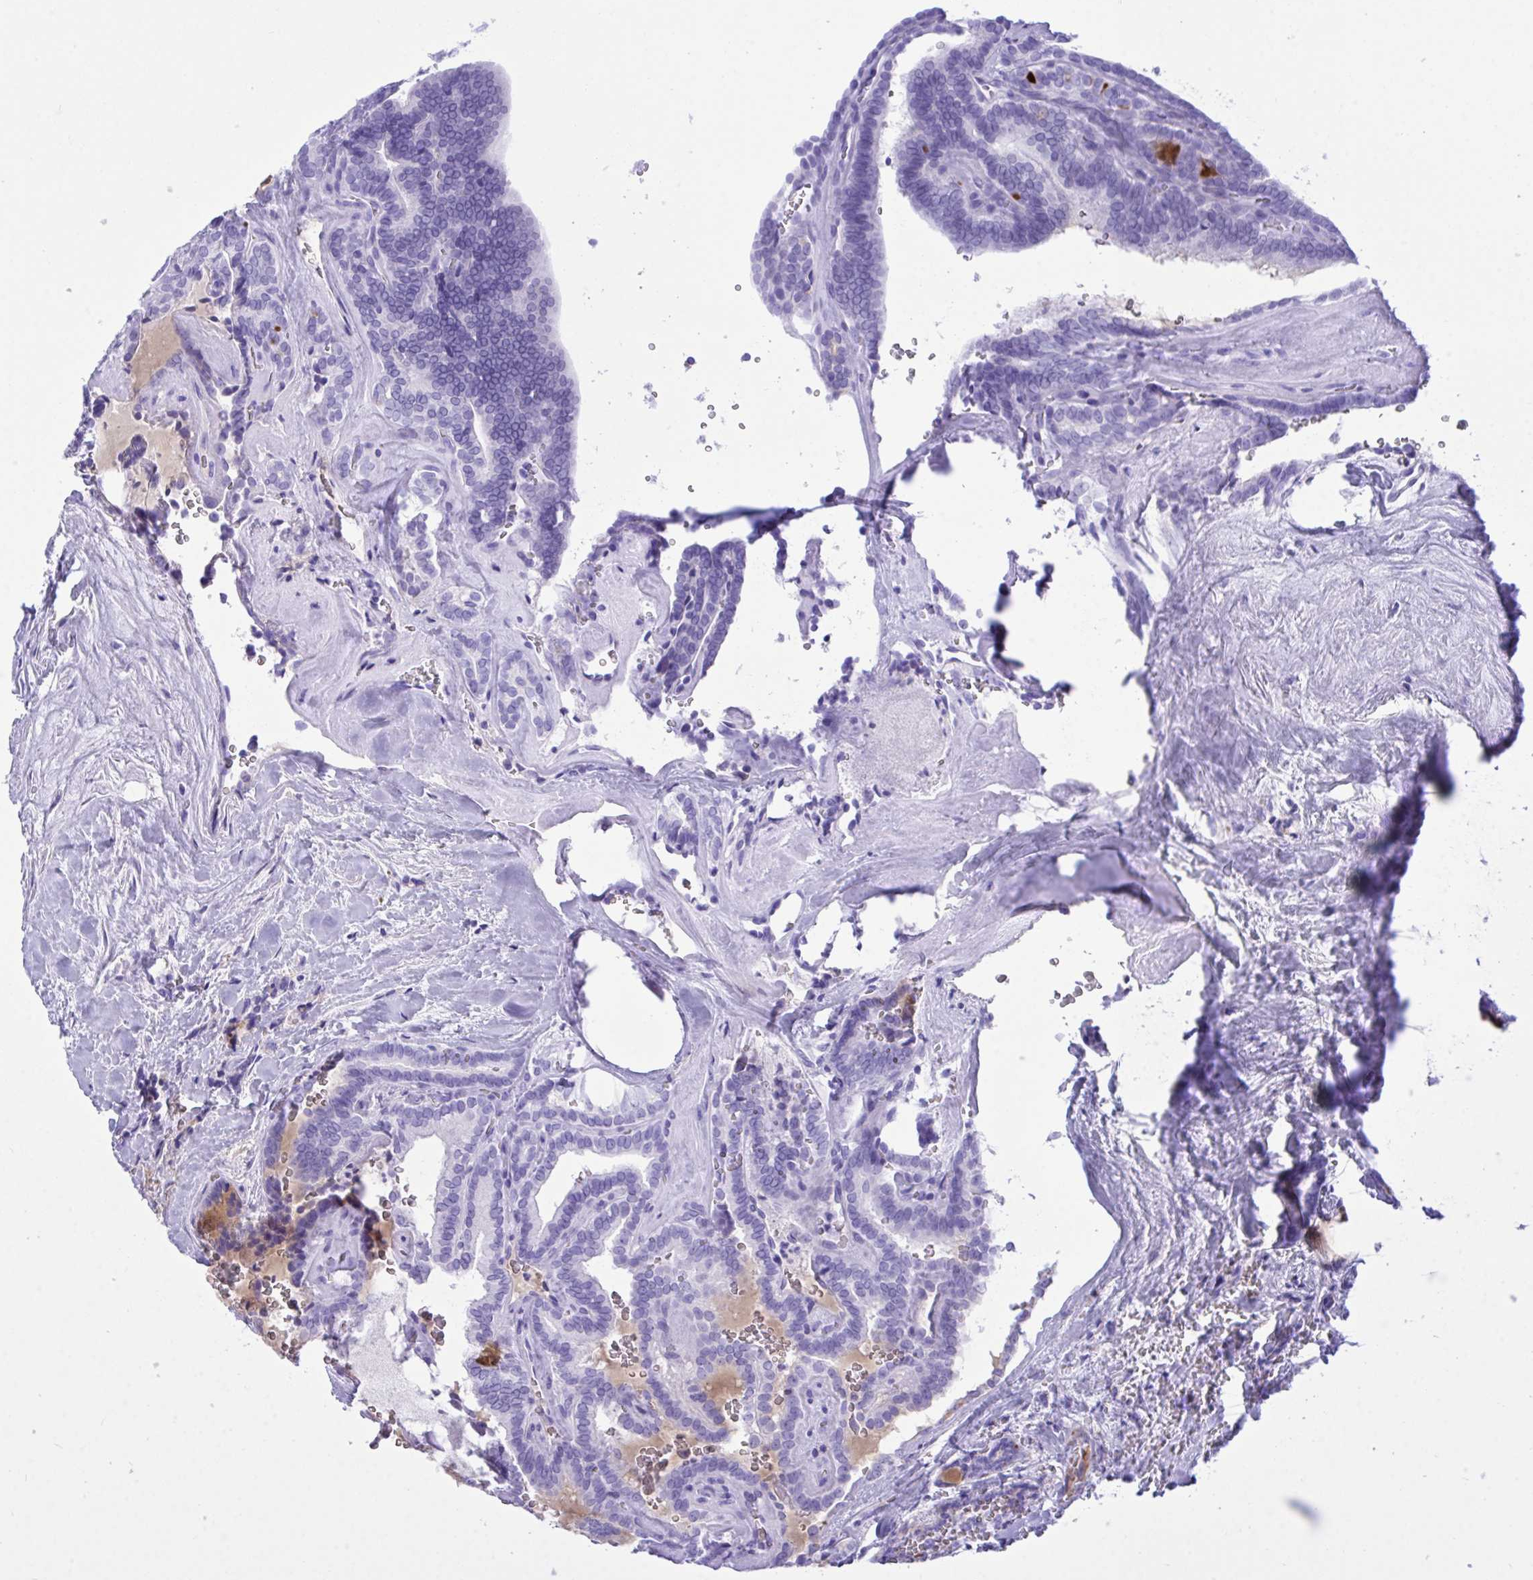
{"staining": {"intensity": "negative", "quantity": "none", "location": "none"}, "tissue": "thyroid cancer", "cell_type": "Tumor cells", "image_type": "cancer", "snomed": [{"axis": "morphology", "description": "Papillary adenocarcinoma, NOS"}, {"axis": "topography", "description": "Thyroid gland"}], "caption": "Thyroid papillary adenocarcinoma was stained to show a protein in brown. There is no significant staining in tumor cells.", "gene": "BEX5", "patient": {"sex": "female", "age": 21}}